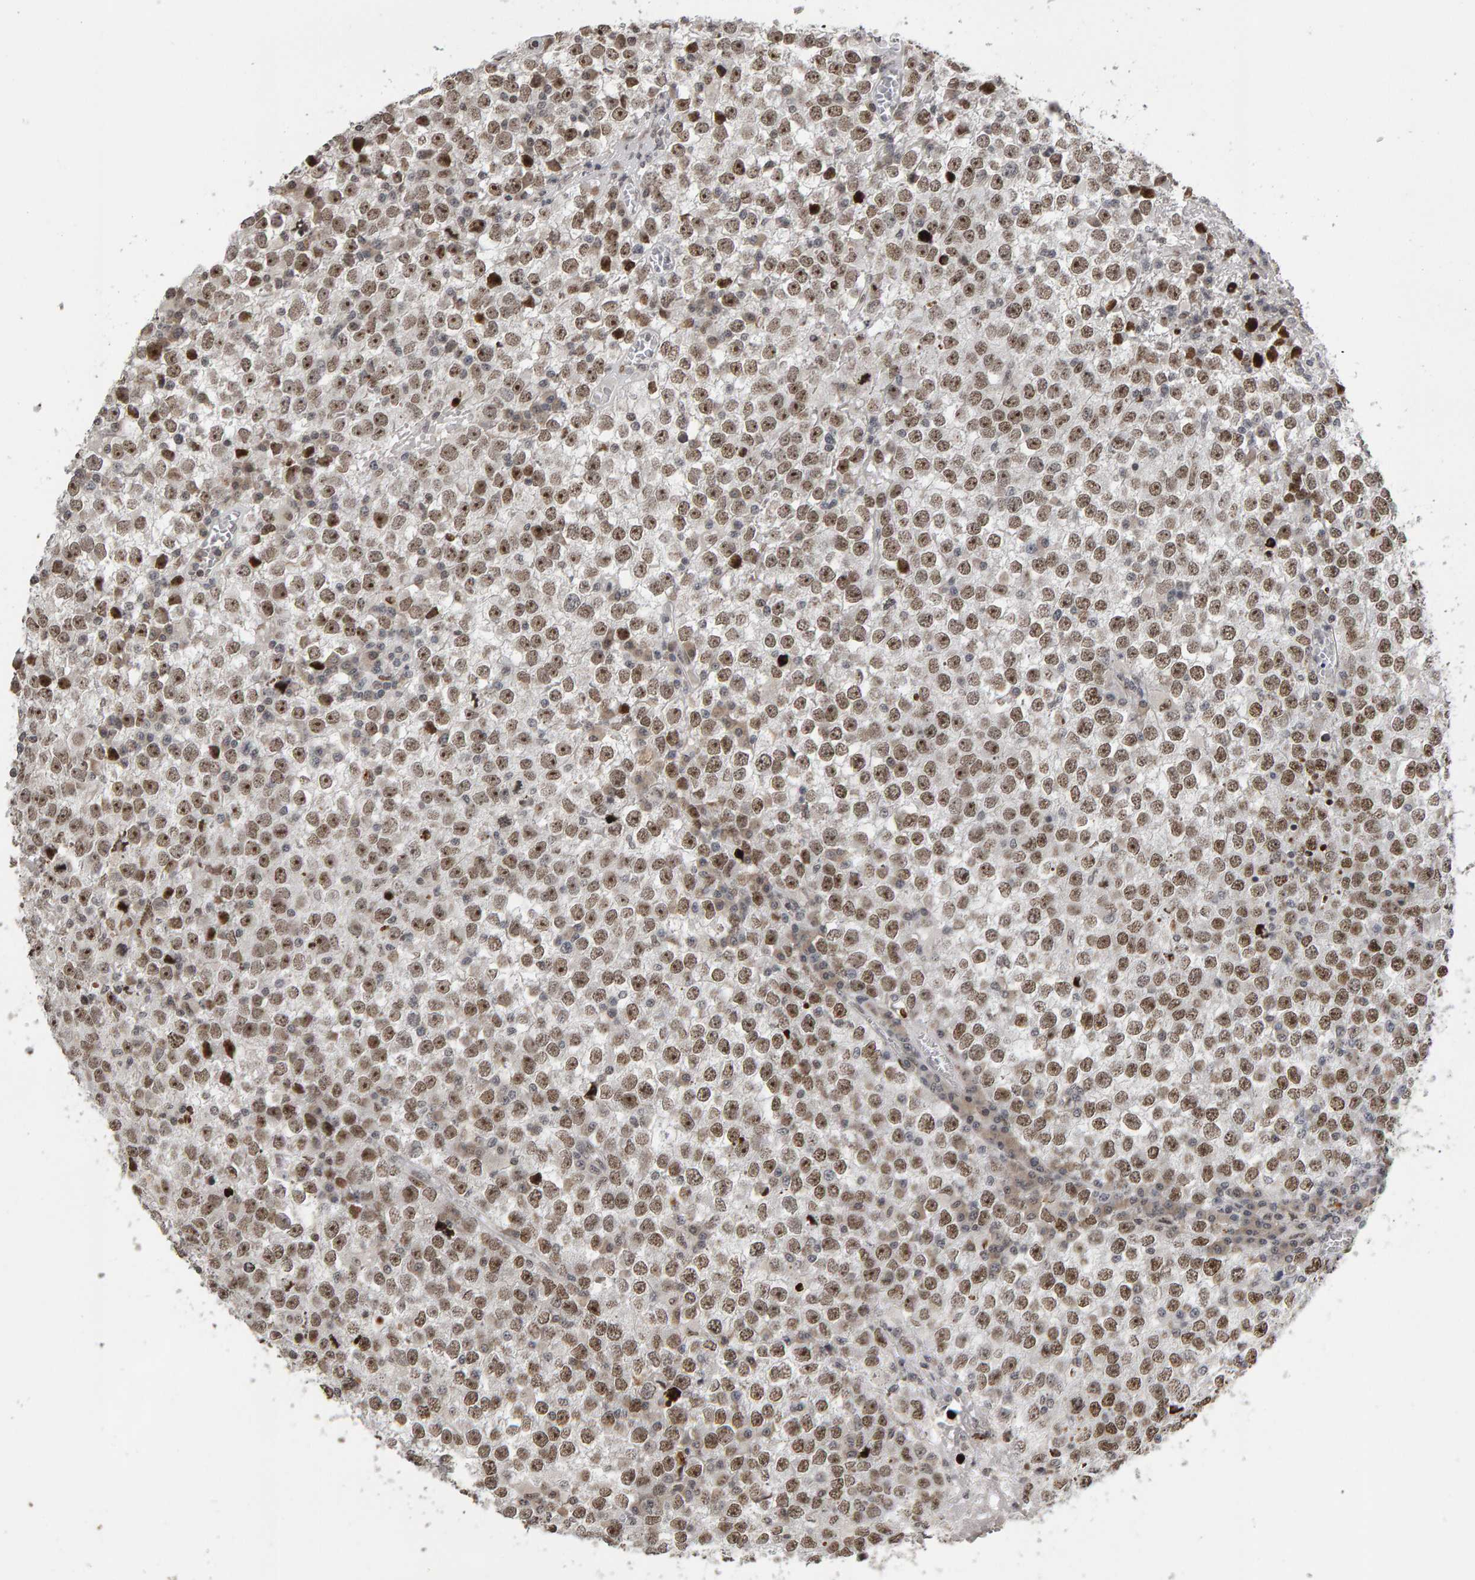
{"staining": {"intensity": "moderate", "quantity": ">75%", "location": "nuclear"}, "tissue": "testis cancer", "cell_type": "Tumor cells", "image_type": "cancer", "snomed": [{"axis": "morphology", "description": "Seminoma, NOS"}, {"axis": "topography", "description": "Testis"}], "caption": "Immunohistochemical staining of testis cancer (seminoma) exhibits medium levels of moderate nuclear protein positivity in about >75% of tumor cells.", "gene": "TRAM1", "patient": {"sex": "male", "age": 65}}